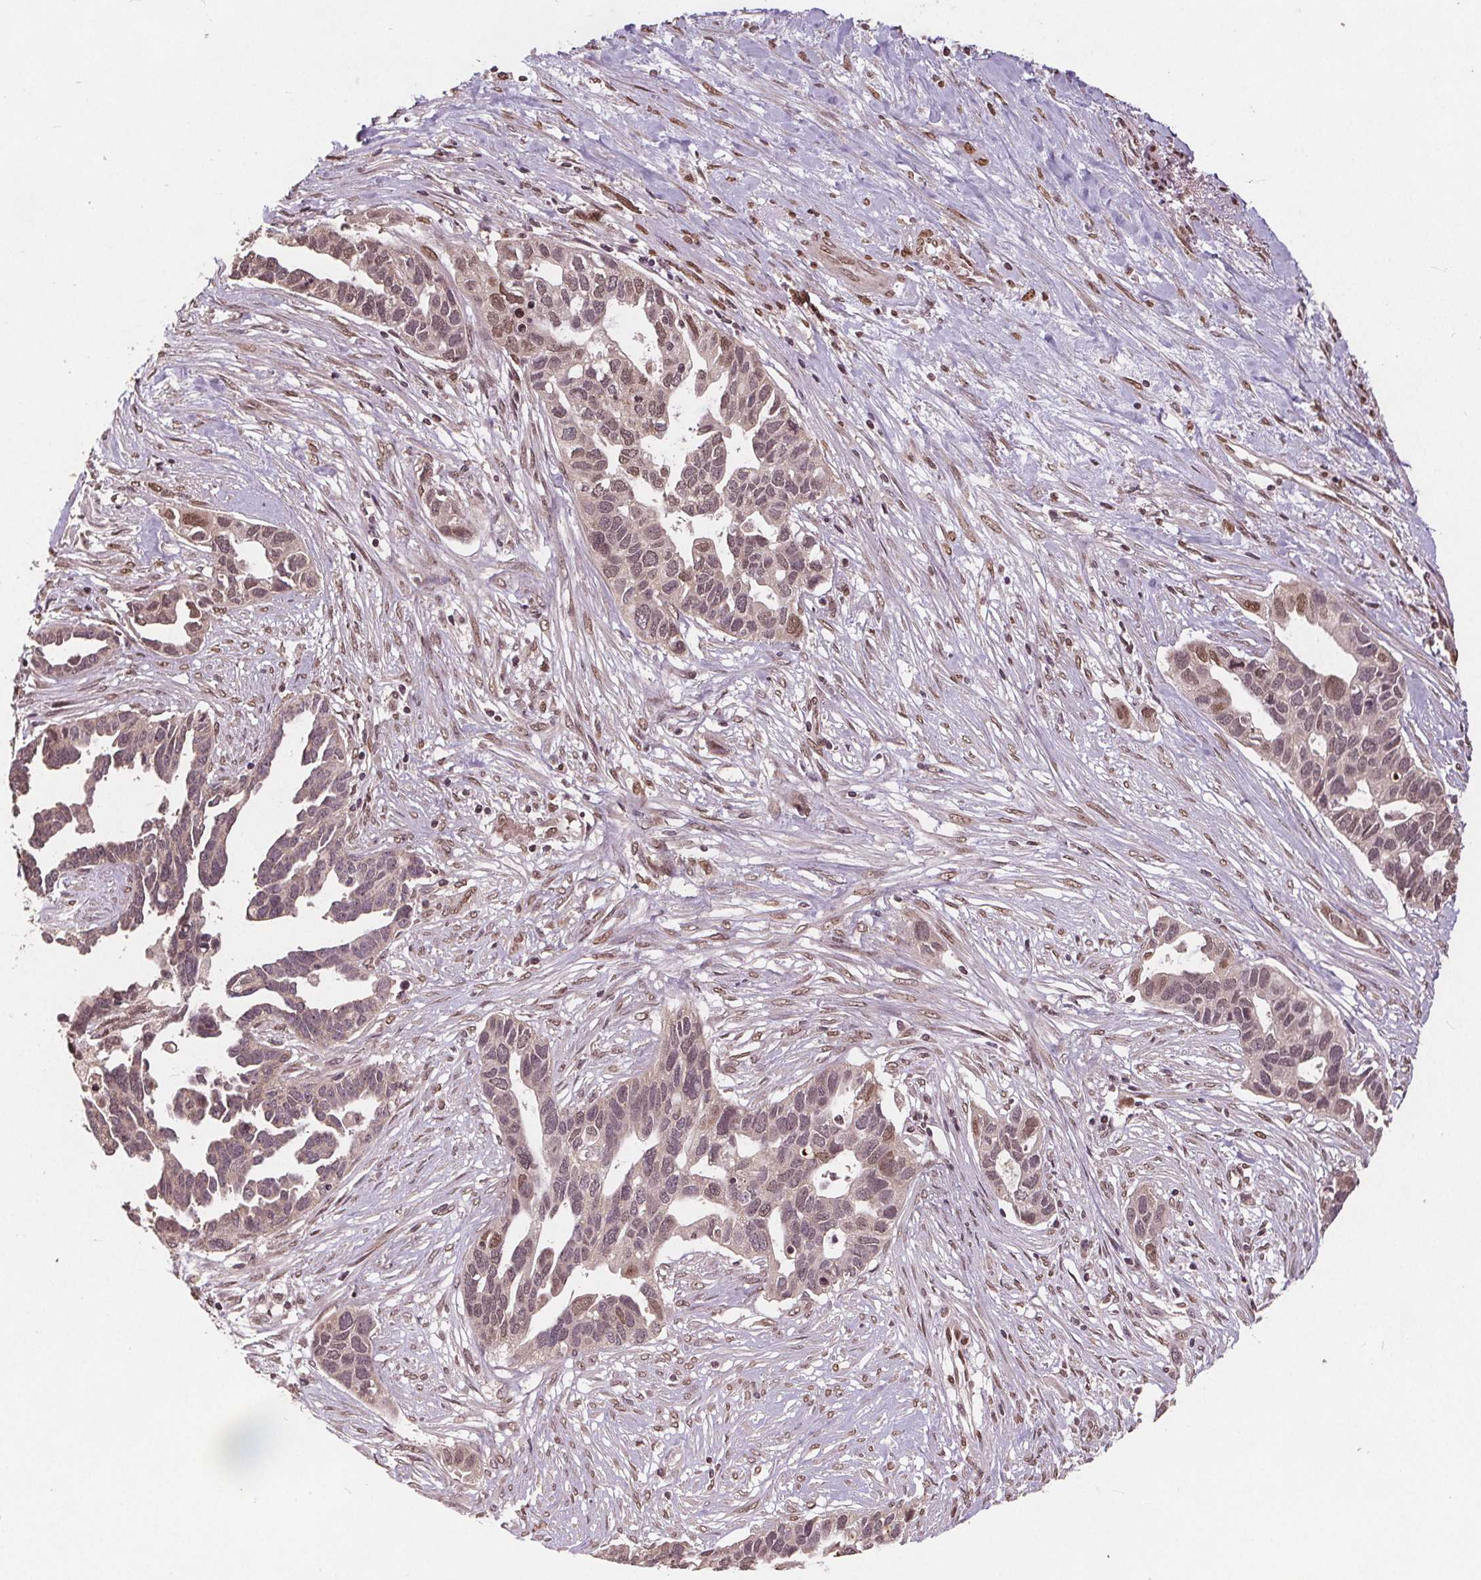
{"staining": {"intensity": "moderate", "quantity": "<25%", "location": "nuclear"}, "tissue": "ovarian cancer", "cell_type": "Tumor cells", "image_type": "cancer", "snomed": [{"axis": "morphology", "description": "Cystadenocarcinoma, serous, NOS"}, {"axis": "topography", "description": "Ovary"}], "caption": "Ovarian cancer (serous cystadenocarcinoma) was stained to show a protein in brown. There is low levels of moderate nuclear positivity in approximately <25% of tumor cells.", "gene": "HIF1AN", "patient": {"sex": "female", "age": 54}}